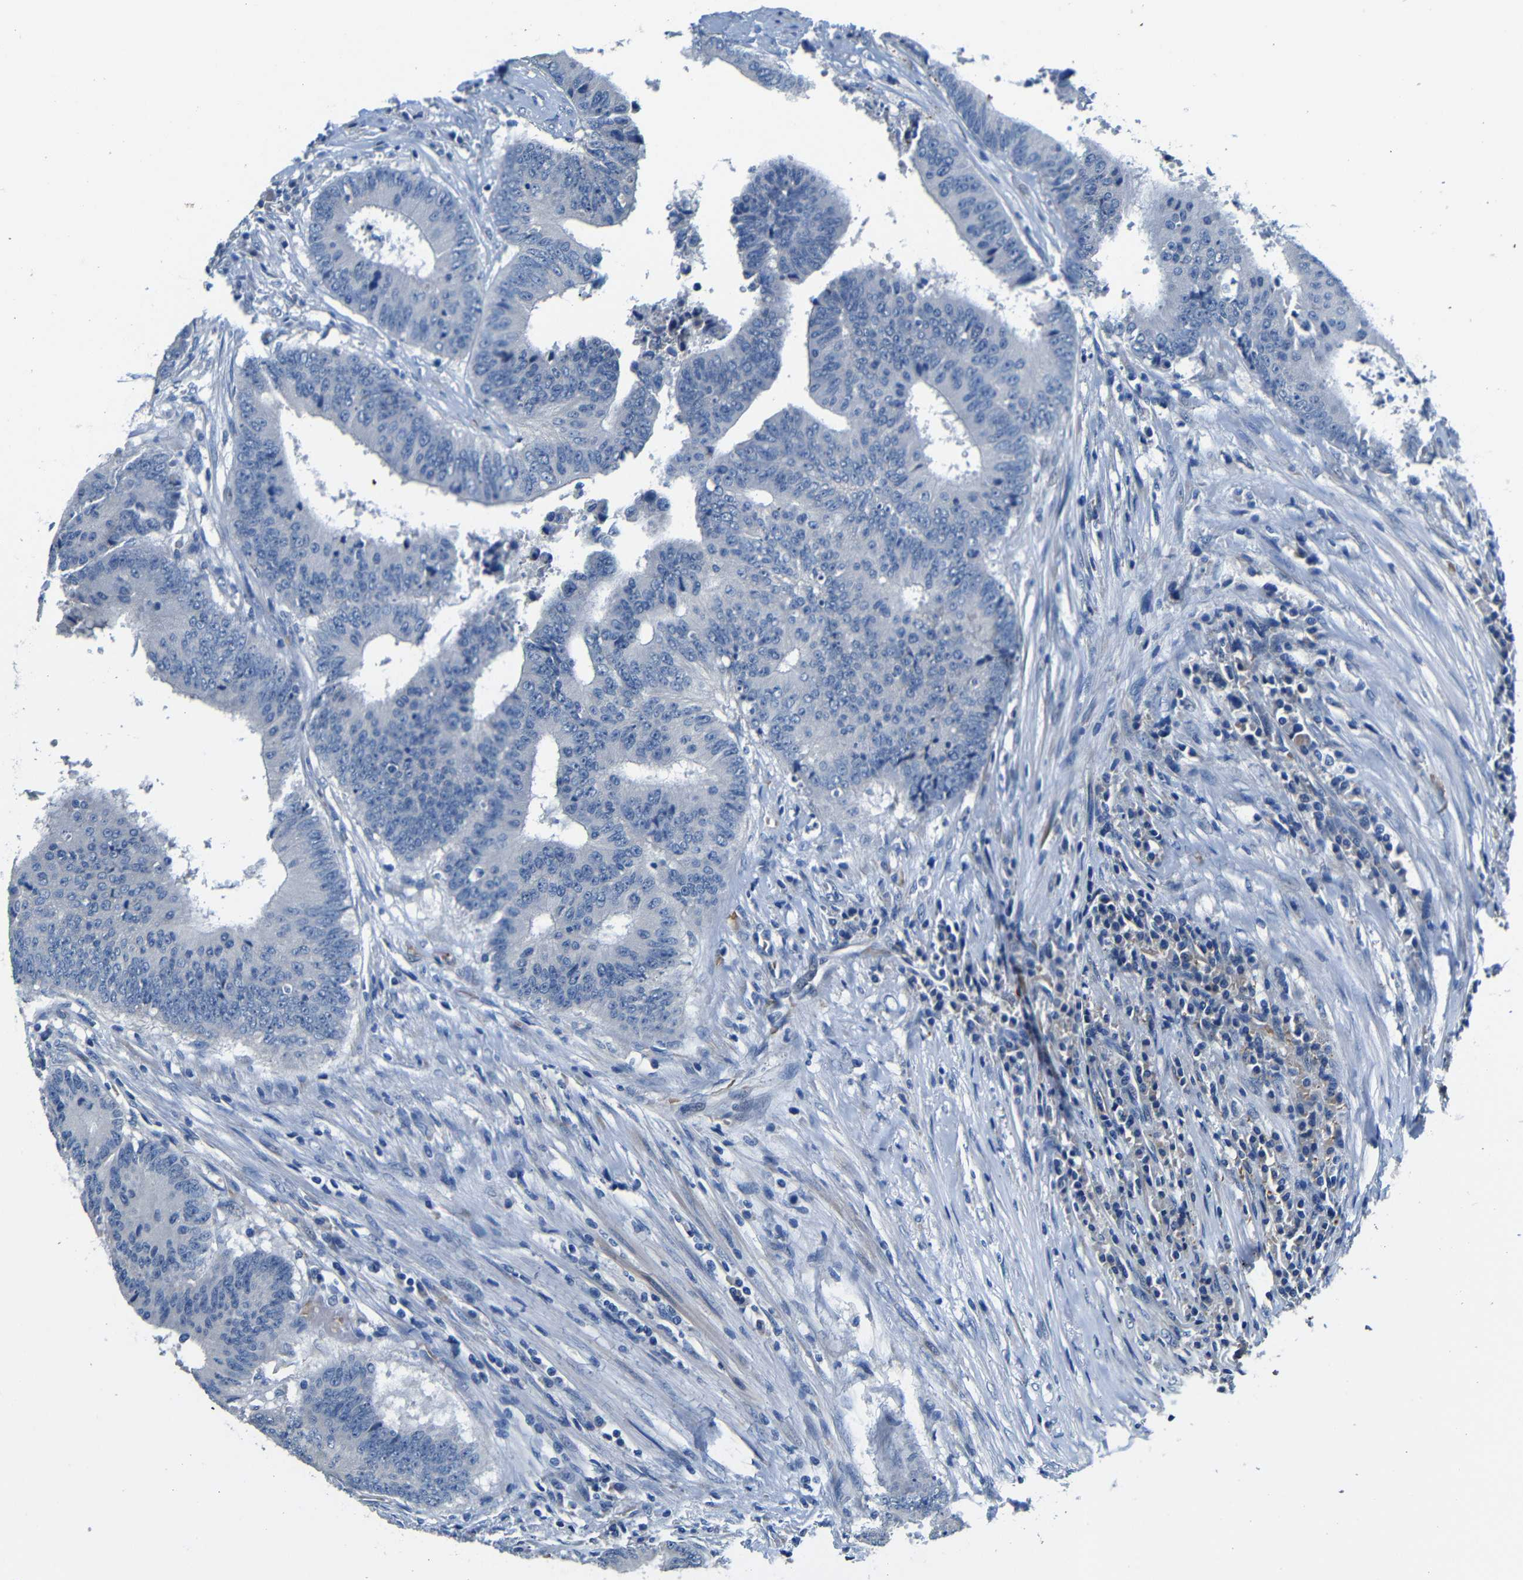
{"staining": {"intensity": "negative", "quantity": "none", "location": "none"}, "tissue": "colorectal cancer", "cell_type": "Tumor cells", "image_type": "cancer", "snomed": [{"axis": "morphology", "description": "Adenocarcinoma, NOS"}, {"axis": "topography", "description": "Rectum"}], "caption": "Immunohistochemistry micrograph of colorectal adenocarcinoma stained for a protein (brown), which reveals no positivity in tumor cells.", "gene": "TNFAIP1", "patient": {"sex": "male", "age": 72}}